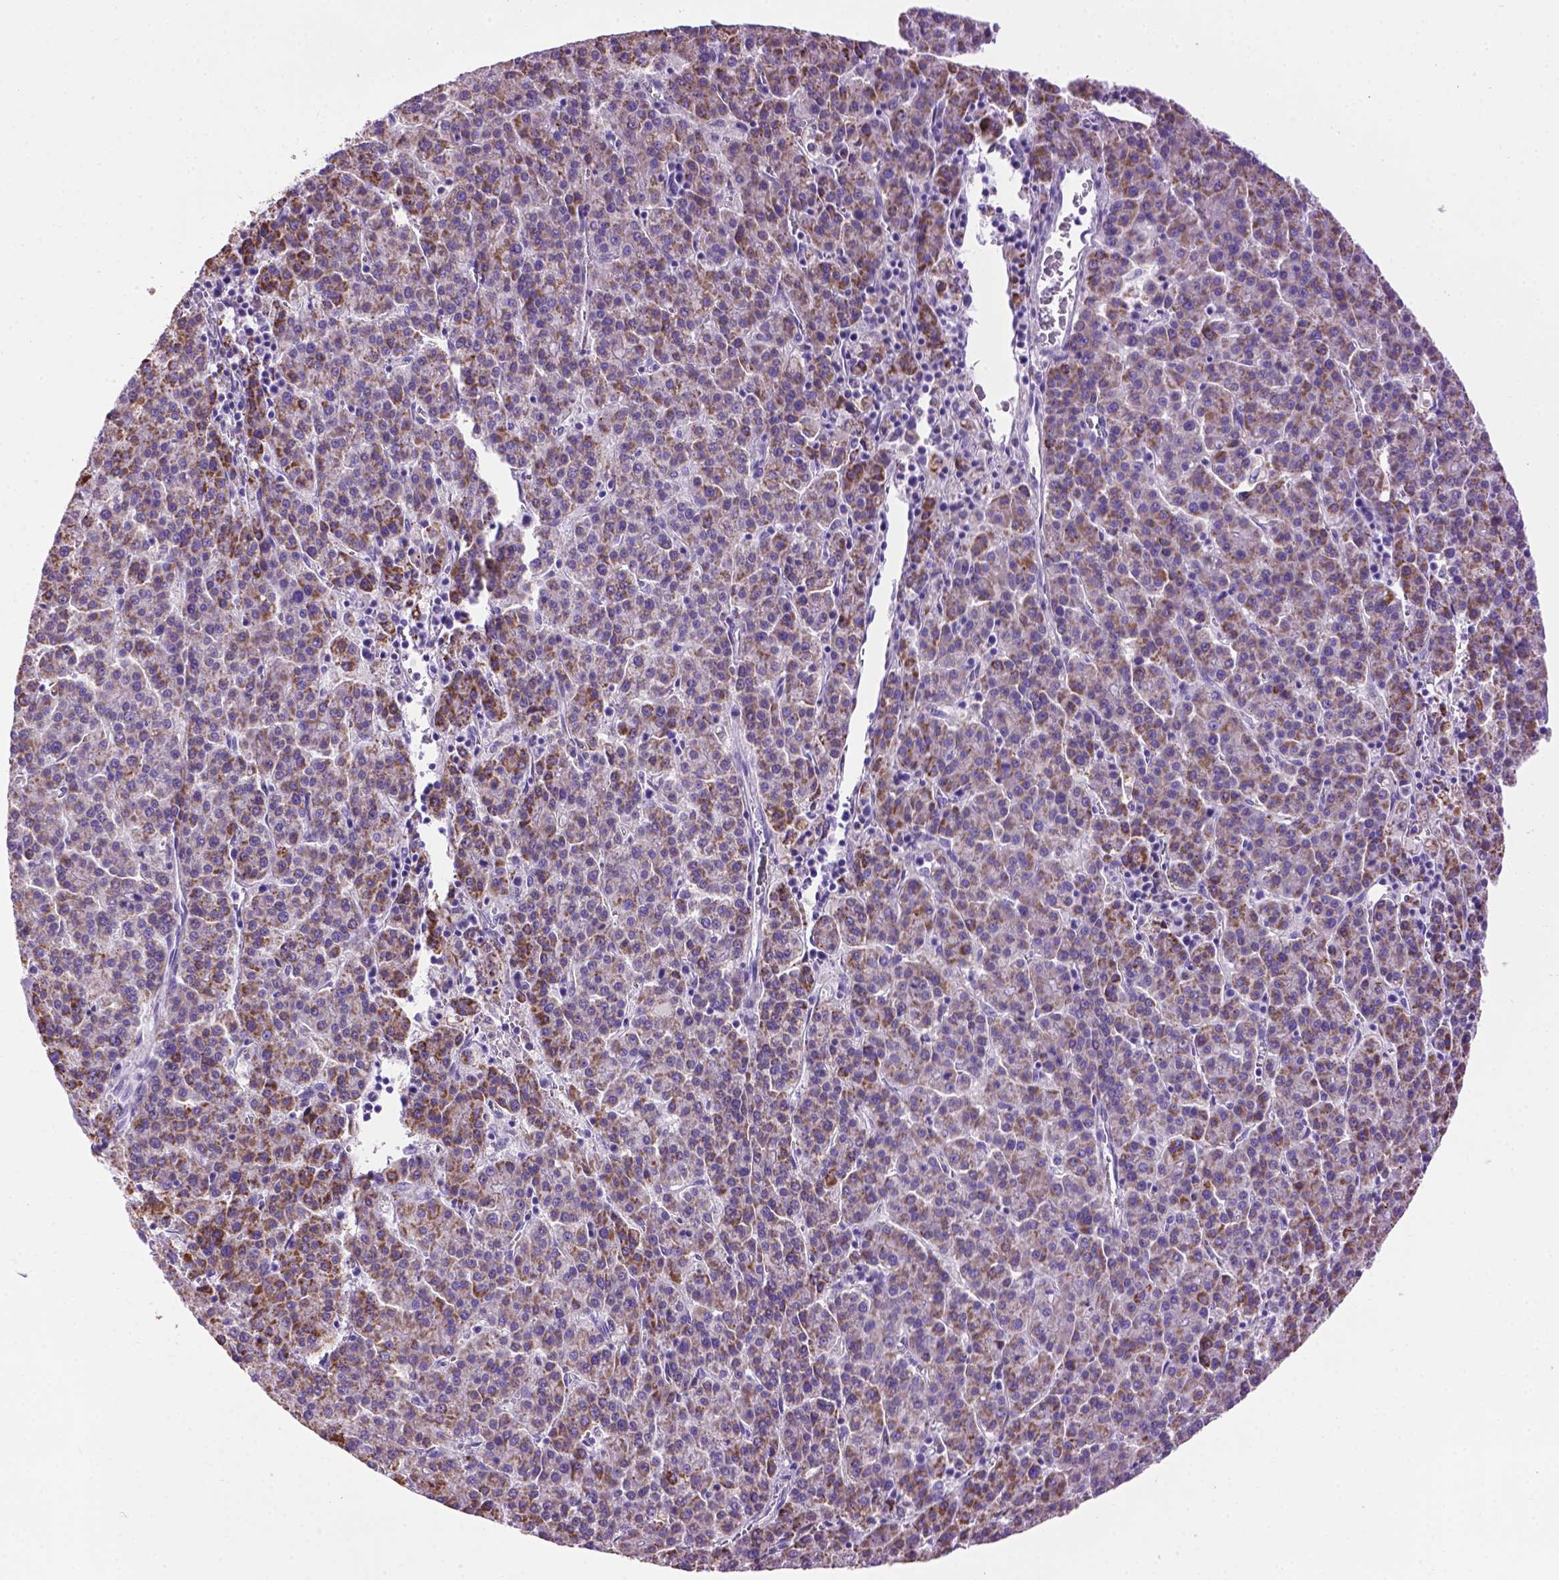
{"staining": {"intensity": "weak", "quantity": ">75%", "location": "cytoplasmic/membranous"}, "tissue": "liver cancer", "cell_type": "Tumor cells", "image_type": "cancer", "snomed": [{"axis": "morphology", "description": "Carcinoma, Hepatocellular, NOS"}, {"axis": "topography", "description": "Liver"}], "caption": "Immunohistochemical staining of human liver cancer (hepatocellular carcinoma) reveals low levels of weak cytoplasmic/membranous staining in about >75% of tumor cells. (brown staining indicates protein expression, while blue staining denotes nuclei).", "gene": "TMEM132E", "patient": {"sex": "female", "age": 58}}